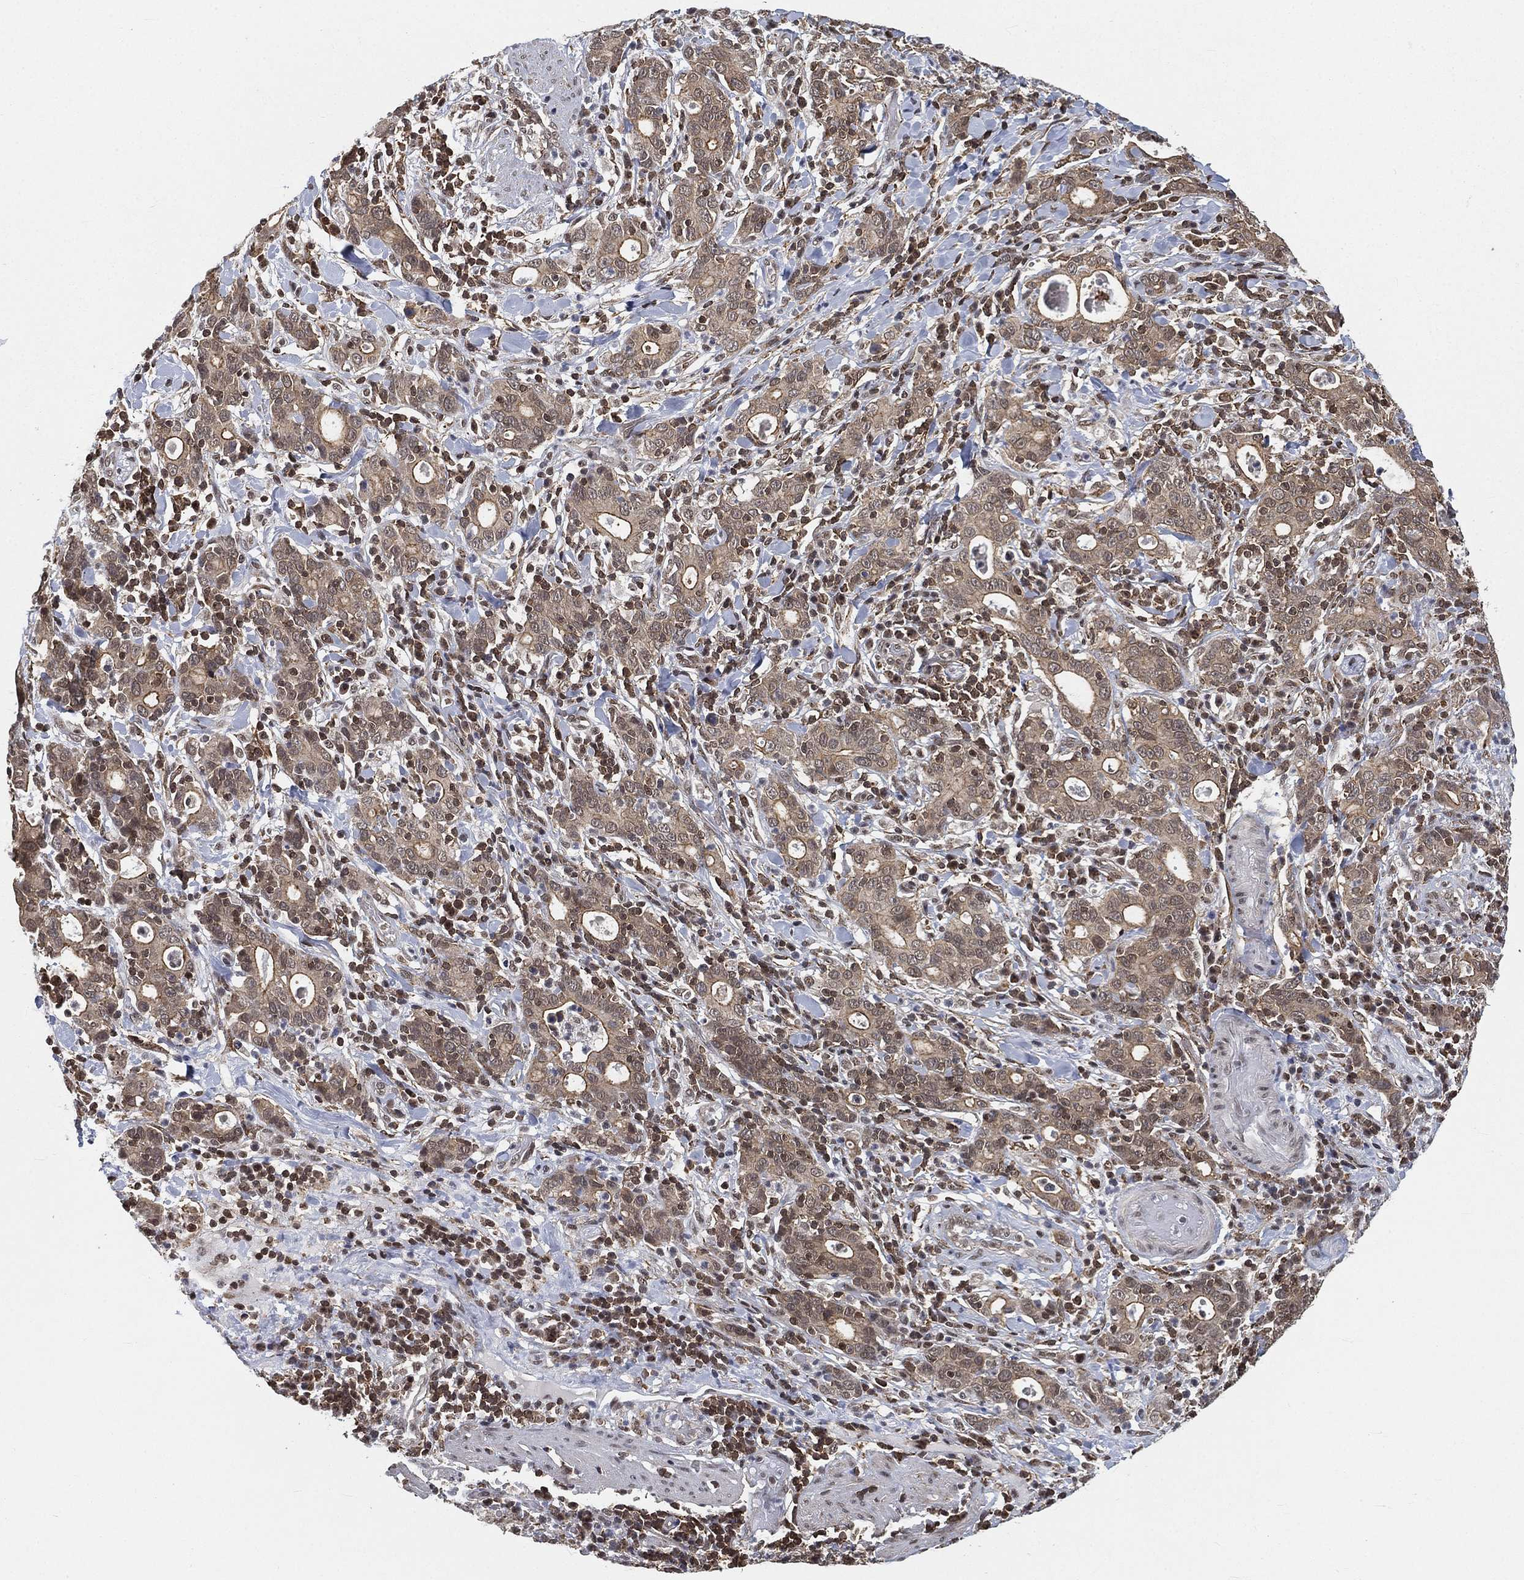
{"staining": {"intensity": "moderate", "quantity": "25%-75%", "location": "nuclear"}, "tissue": "stomach cancer", "cell_type": "Tumor cells", "image_type": "cancer", "snomed": [{"axis": "morphology", "description": "Adenocarcinoma, NOS"}, {"axis": "topography", "description": "Stomach"}], "caption": "The photomicrograph displays immunohistochemical staining of stomach cancer (adenocarcinoma). There is moderate nuclear expression is identified in about 25%-75% of tumor cells. (Brightfield microscopy of DAB IHC at high magnification).", "gene": "RSRC2", "patient": {"sex": "male", "age": 79}}